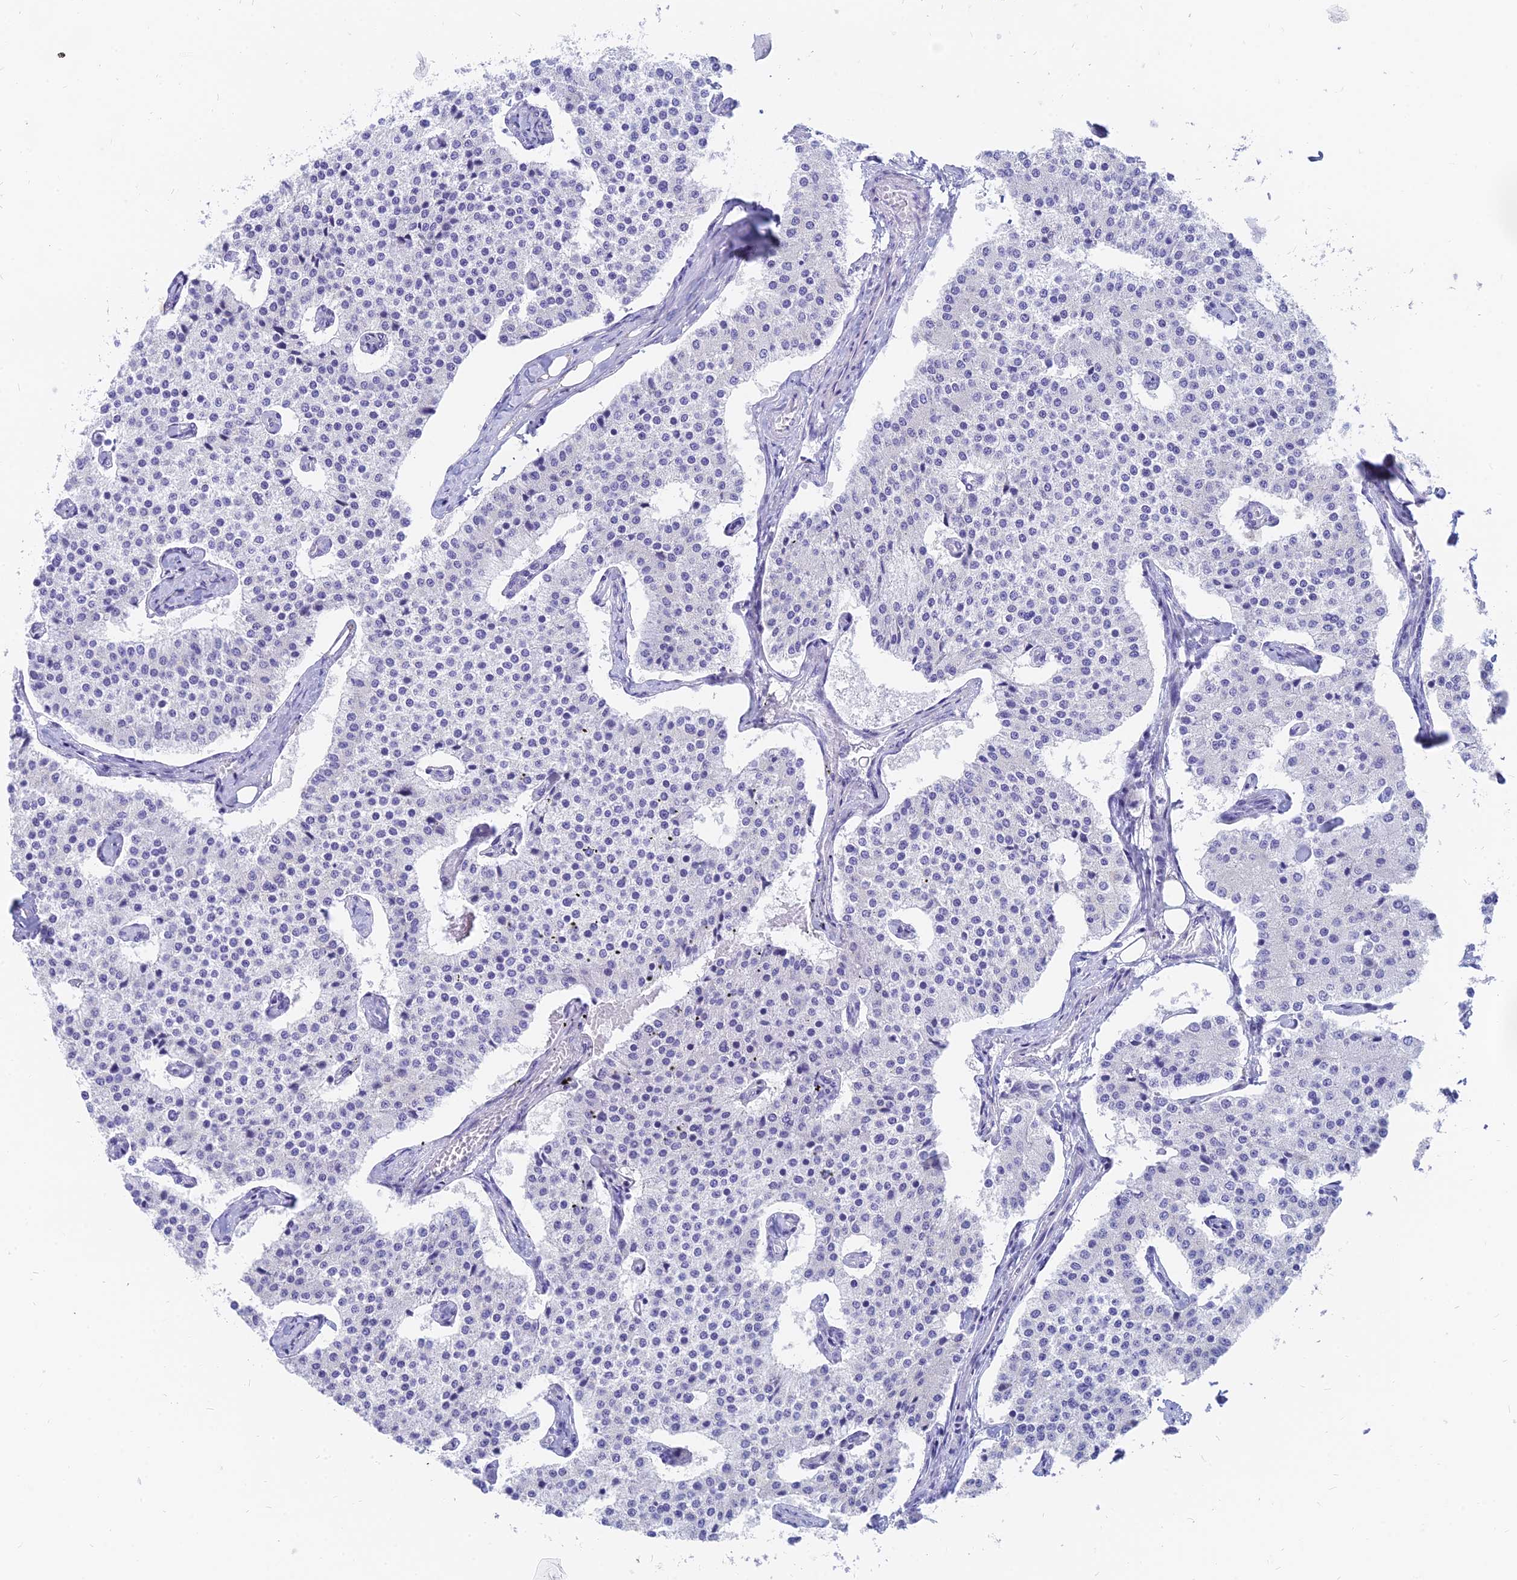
{"staining": {"intensity": "negative", "quantity": "none", "location": "none"}, "tissue": "carcinoid", "cell_type": "Tumor cells", "image_type": "cancer", "snomed": [{"axis": "morphology", "description": "Carcinoid, malignant, NOS"}, {"axis": "topography", "description": "Colon"}], "caption": "Immunohistochemistry of carcinoid exhibits no staining in tumor cells.", "gene": "SLC36A2", "patient": {"sex": "female", "age": 52}}